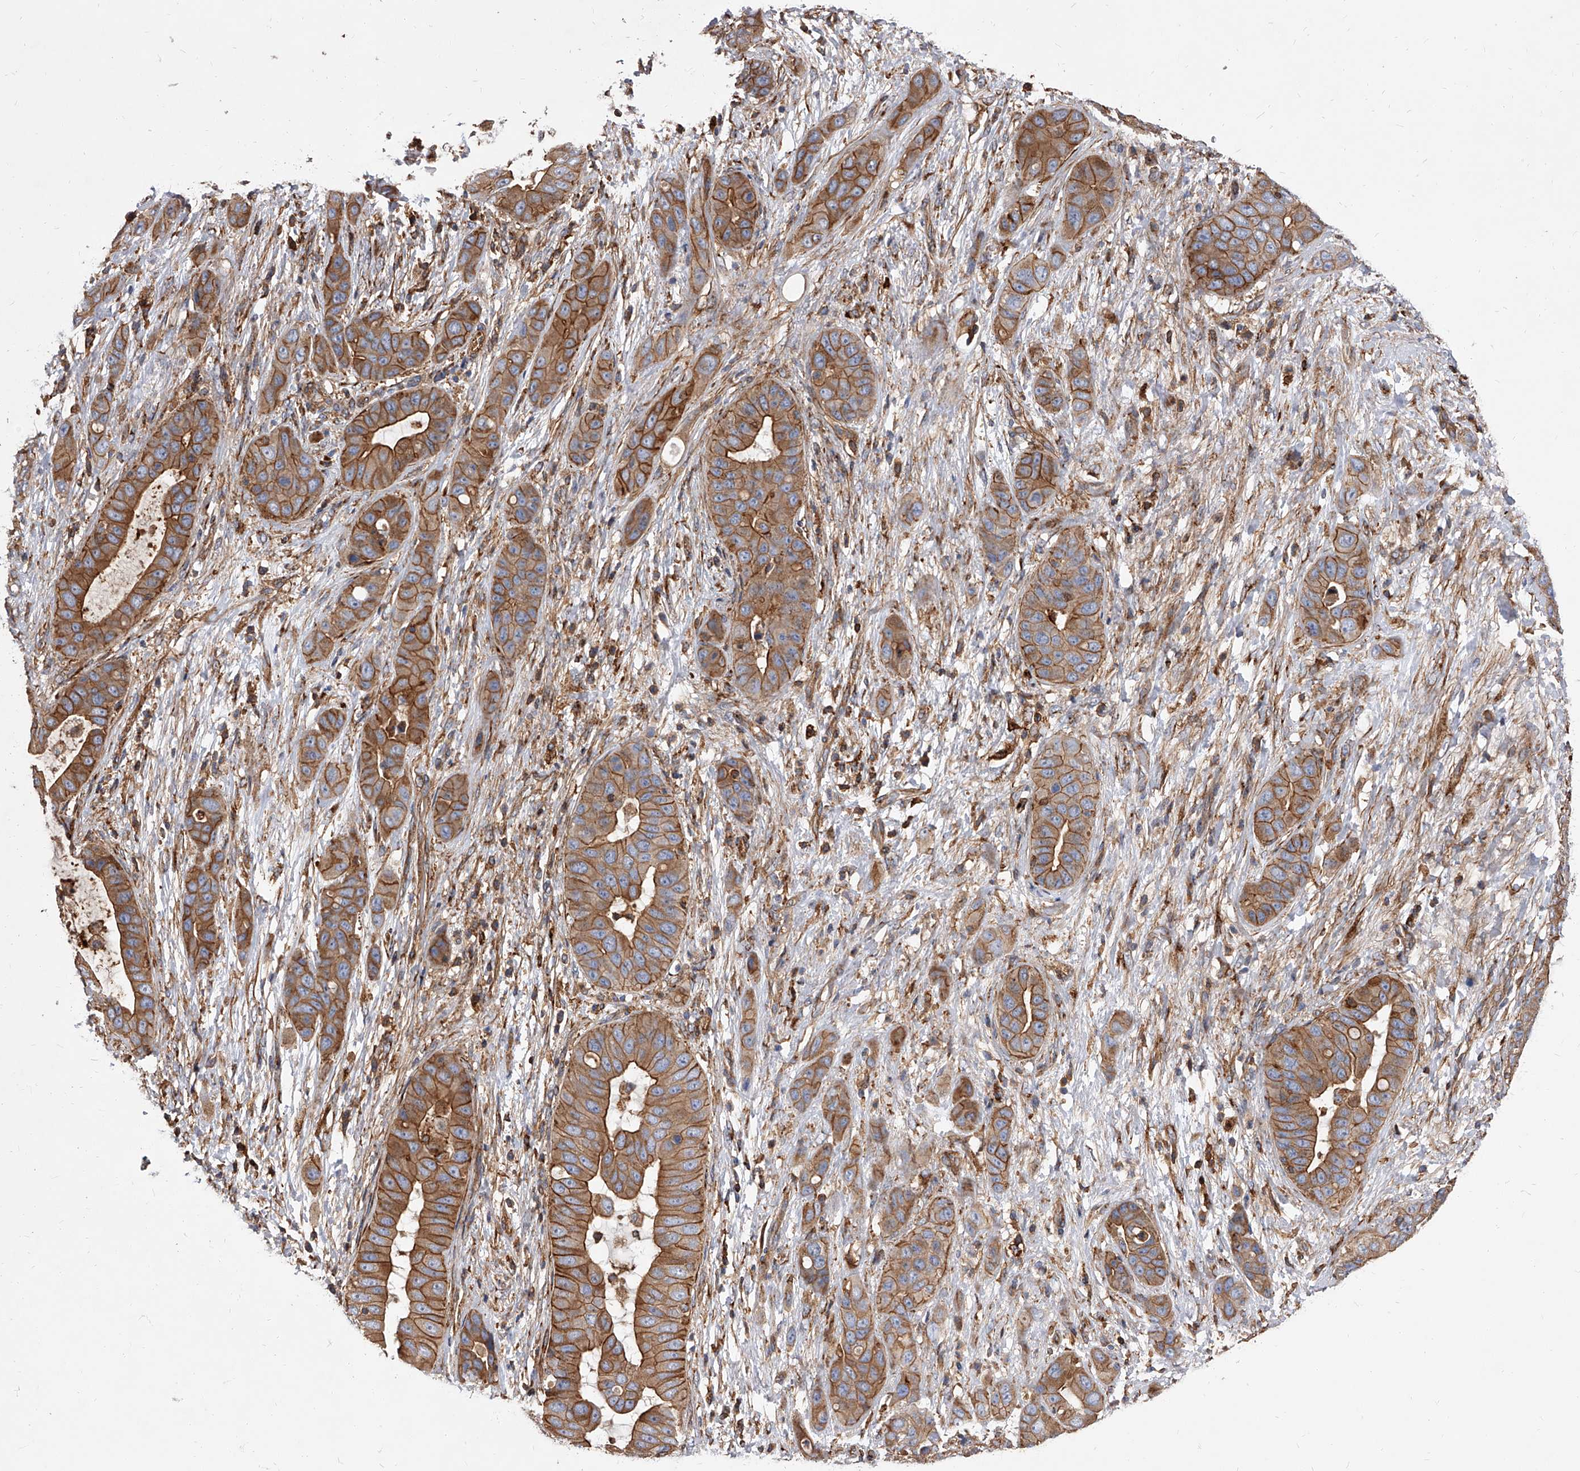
{"staining": {"intensity": "moderate", "quantity": ">75%", "location": "cytoplasmic/membranous"}, "tissue": "liver cancer", "cell_type": "Tumor cells", "image_type": "cancer", "snomed": [{"axis": "morphology", "description": "Cholangiocarcinoma"}, {"axis": "topography", "description": "Liver"}], "caption": "Cholangiocarcinoma (liver) was stained to show a protein in brown. There is medium levels of moderate cytoplasmic/membranous staining in approximately >75% of tumor cells. (Stains: DAB (3,3'-diaminobenzidine) in brown, nuclei in blue, Microscopy: brightfield microscopy at high magnification).", "gene": "PISD", "patient": {"sex": "female", "age": 52}}